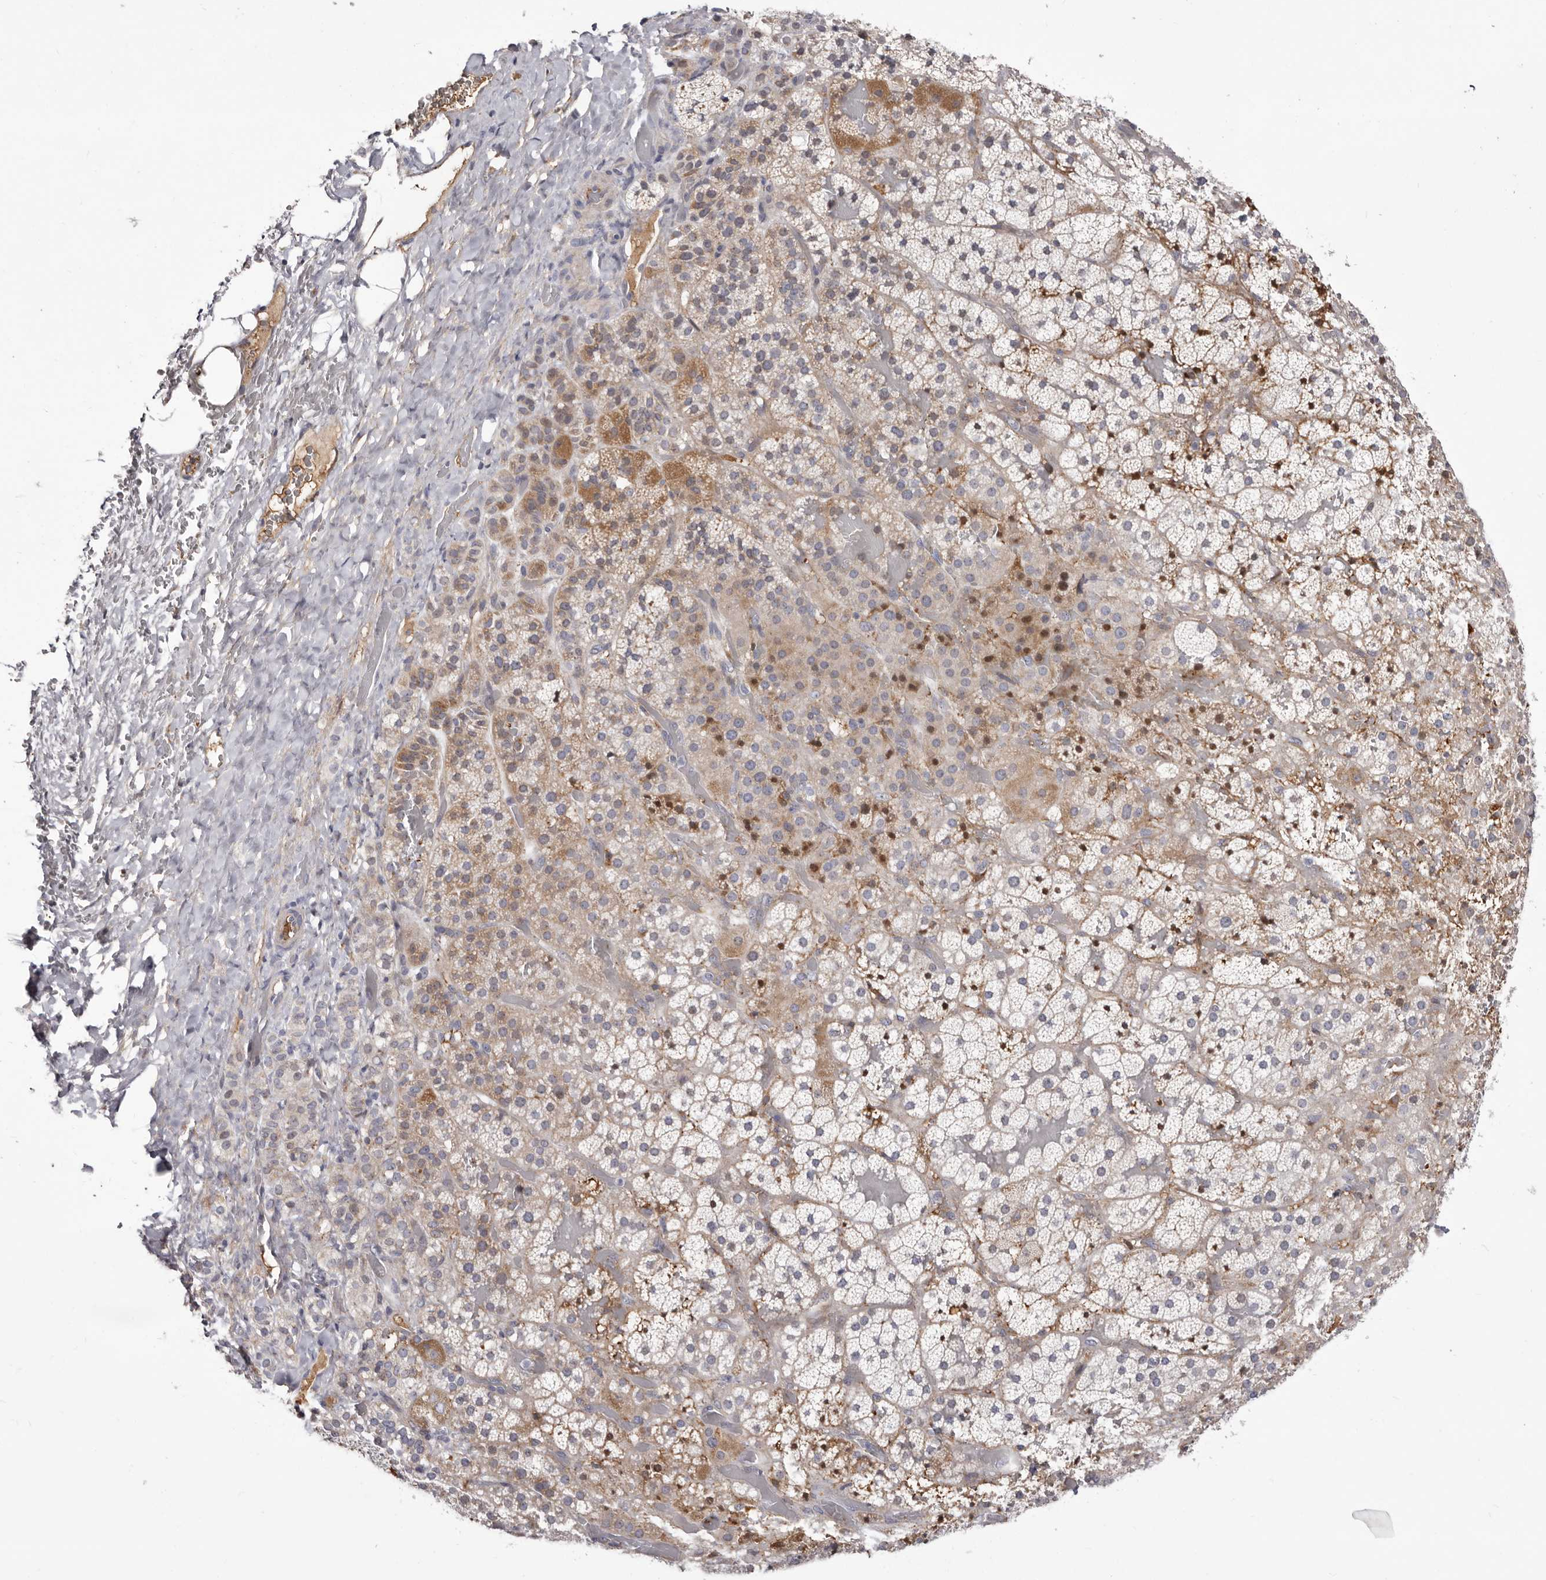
{"staining": {"intensity": "moderate", "quantity": "25%-75%", "location": "cytoplasmic/membranous"}, "tissue": "adrenal gland", "cell_type": "Glandular cells", "image_type": "normal", "snomed": [{"axis": "morphology", "description": "Normal tissue, NOS"}, {"axis": "topography", "description": "Adrenal gland"}], "caption": "Human adrenal gland stained for a protein (brown) shows moderate cytoplasmic/membranous positive positivity in approximately 25%-75% of glandular cells.", "gene": "NUBPL", "patient": {"sex": "male", "age": 57}}